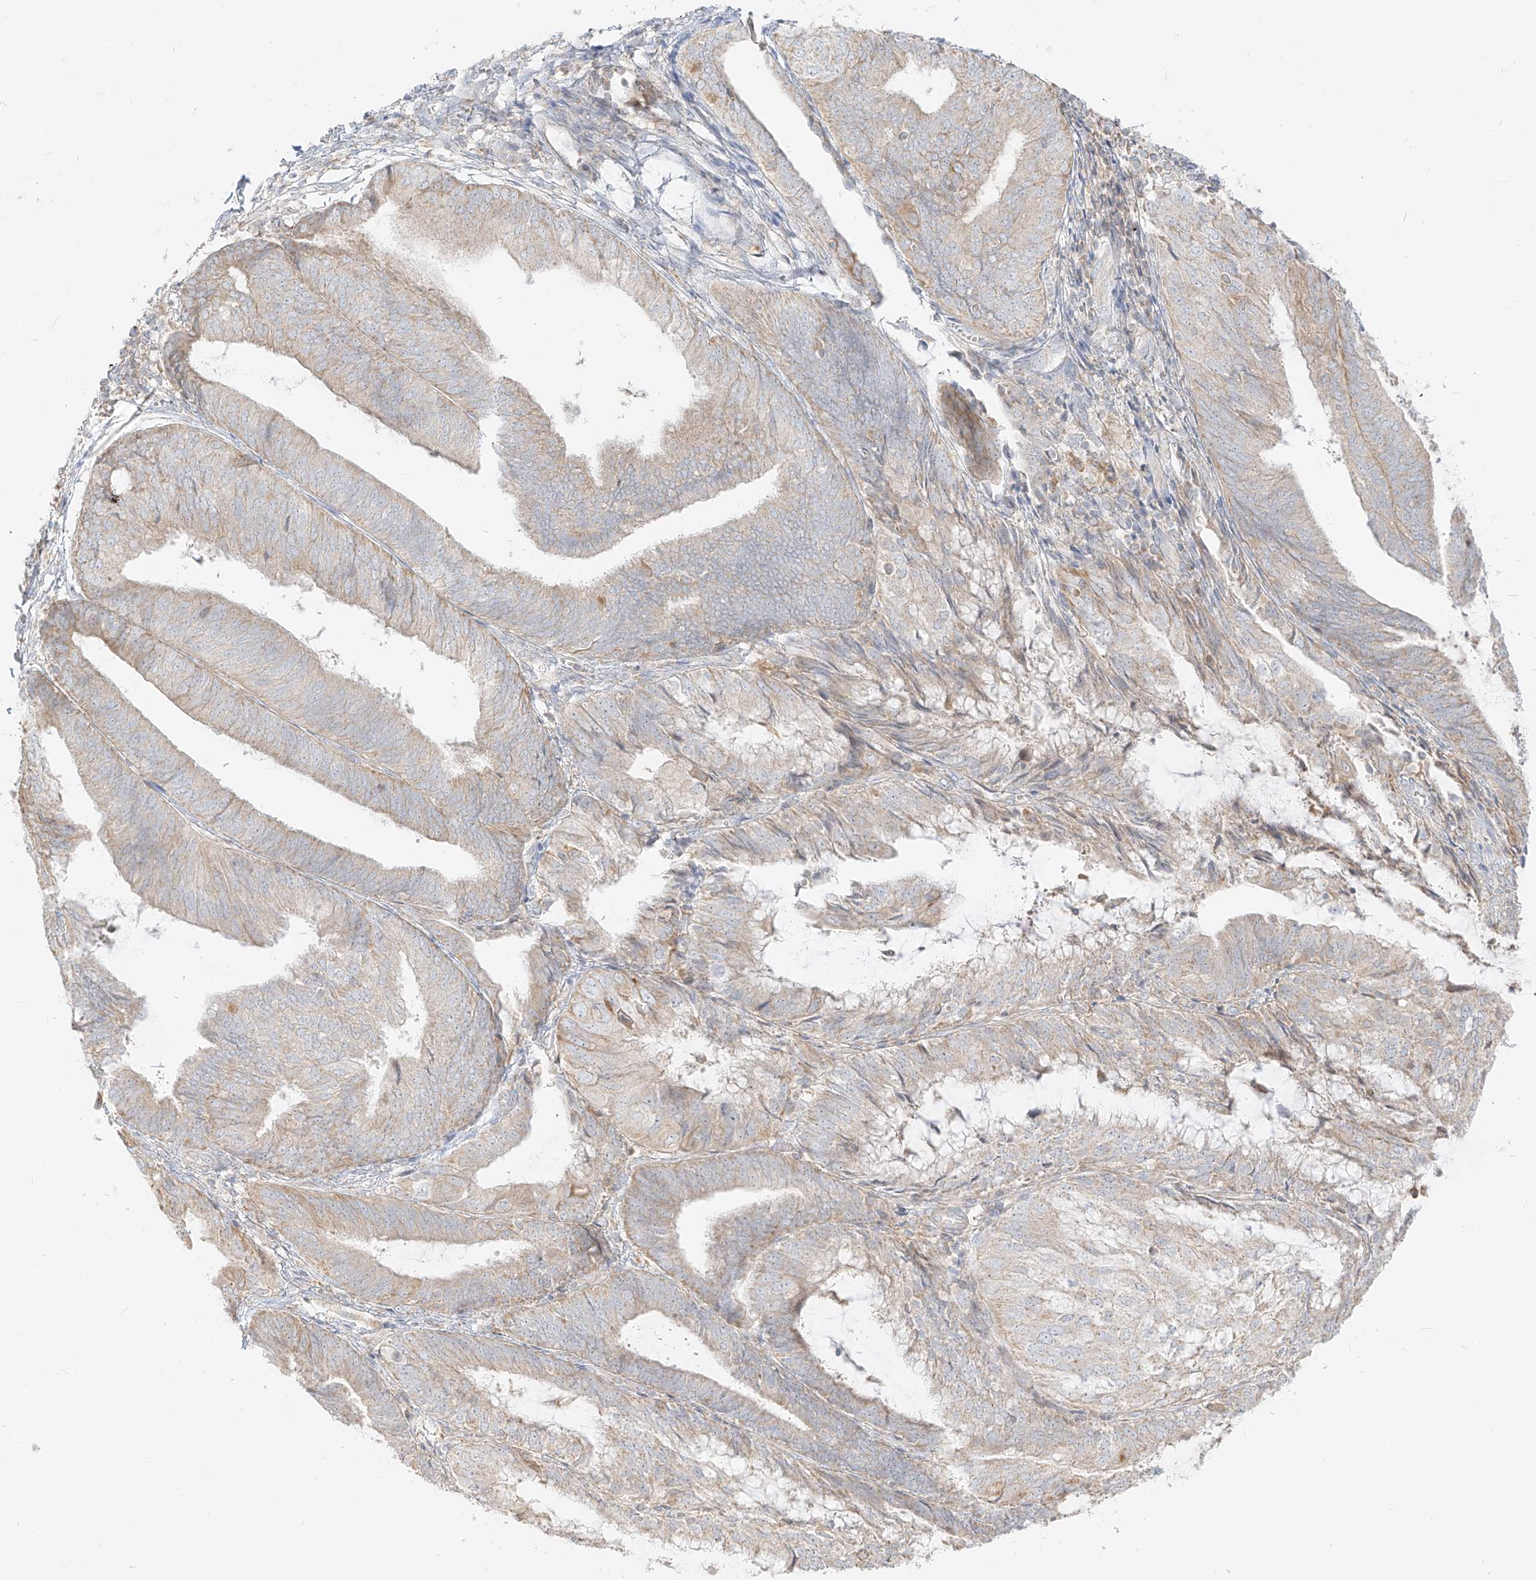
{"staining": {"intensity": "weak", "quantity": "<25%", "location": "cytoplasmic/membranous"}, "tissue": "endometrial cancer", "cell_type": "Tumor cells", "image_type": "cancer", "snomed": [{"axis": "morphology", "description": "Adenocarcinoma, NOS"}, {"axis": "topography", "description": "Endometrium"}], "caption": "Immunohistochemistry of endometrial adenocarcinoma reveals no staining in tumor cells.", "gene": "ZIM3", "patient": {"sex": "female", "age": 81}}